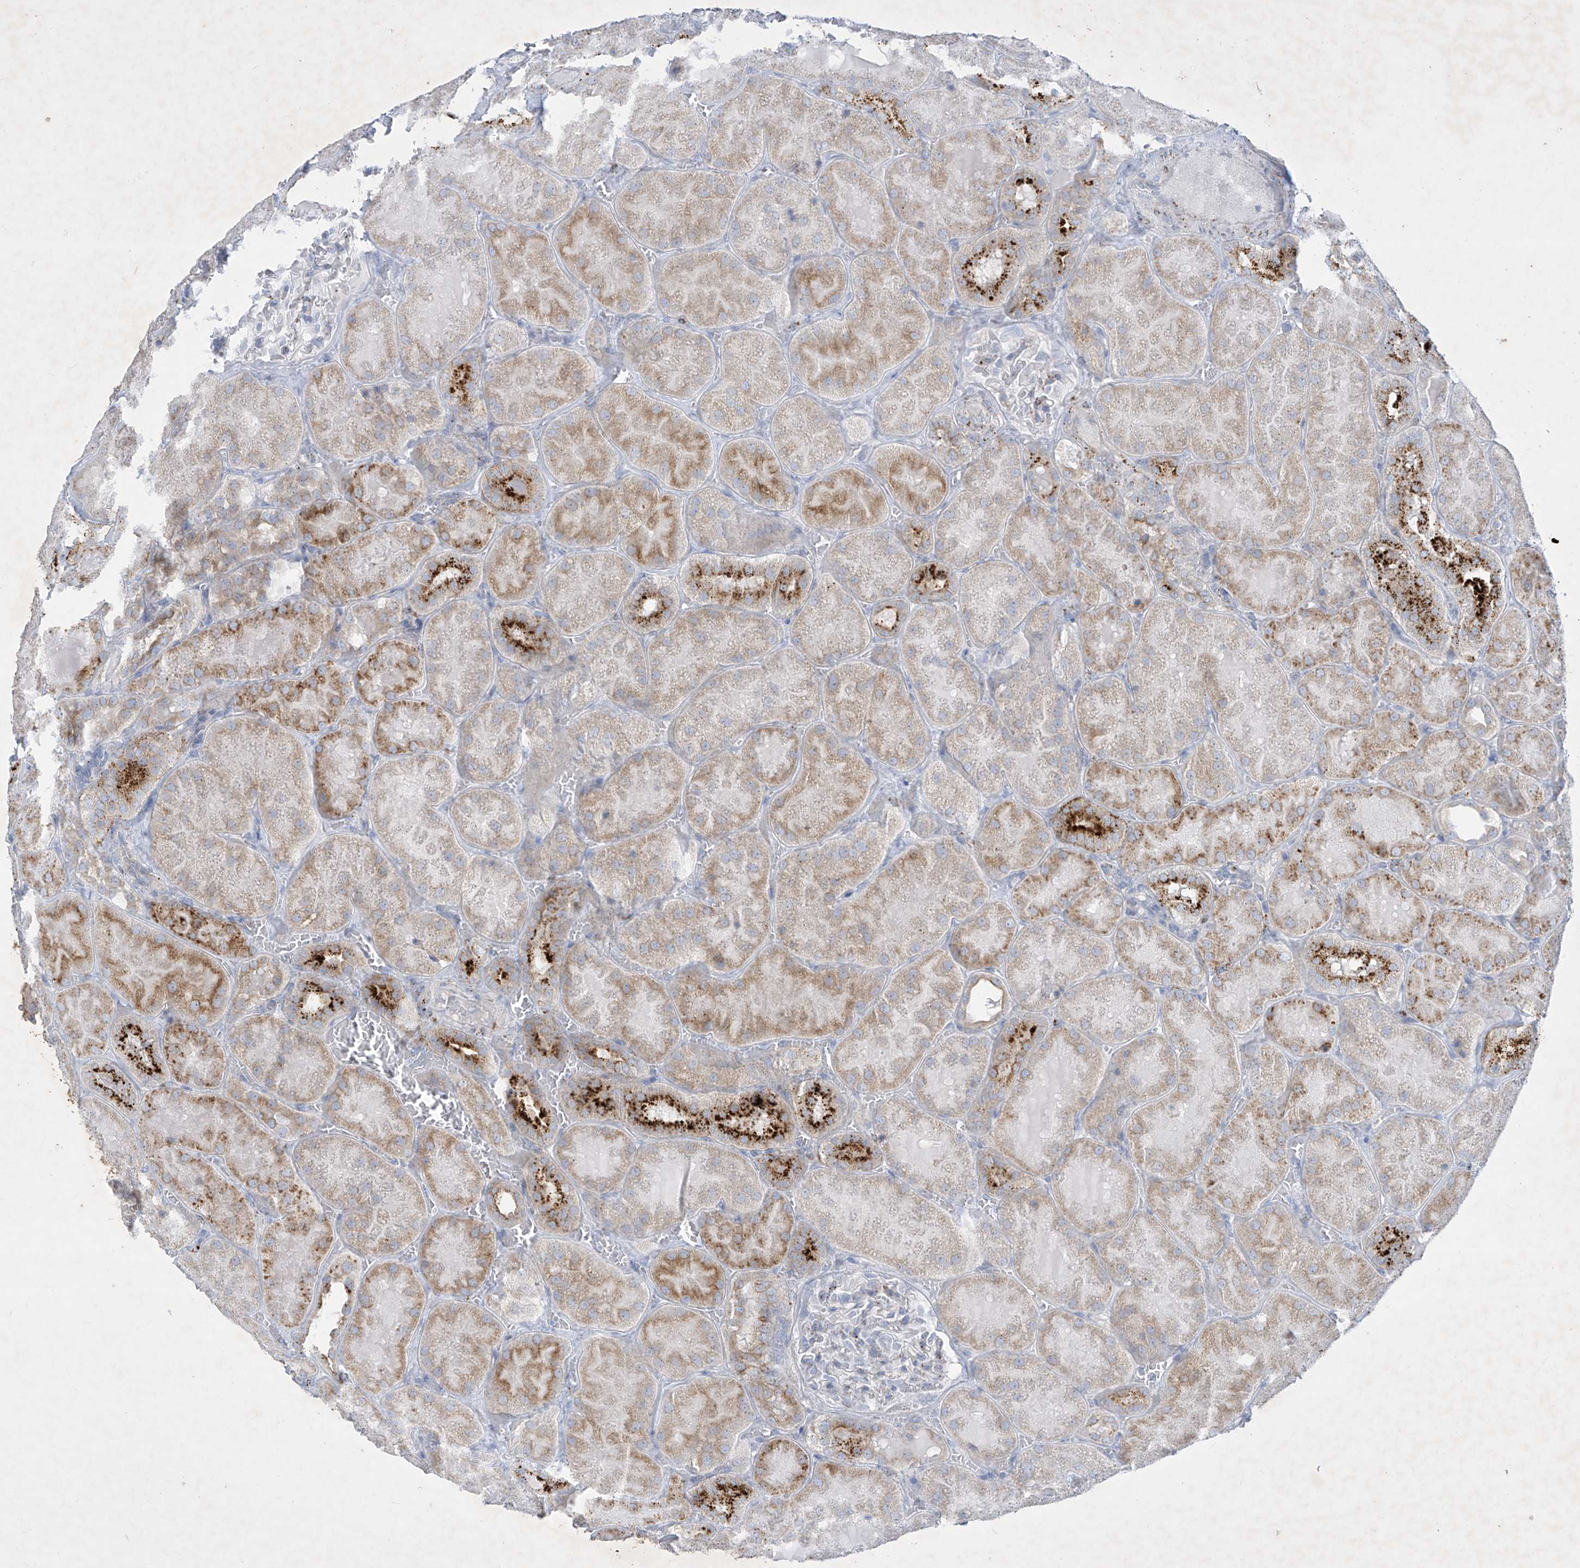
{"staining": {"intensity": "negative", "quantity": "none", "location": "none"}, "tissue": "kidney", "cell_type": "Cells in glomeruli", "image_type": "normal", "snomed": [{"axis": "morphology", "description": "Normal tissue, NOS"}, {"axis": "topography", "description": "Kidney"}], "caption": "Protein analysis of normal kidney exhibits no significant staining in cells in glomeruli. The staining was performed using DAB to visualize the protein expression in brown, while the nuclei were stained in blue with hematoxylin (Magnification: 20x).", "gene": "GPR137C", "patient": {"sex": "male", "age": 28}}